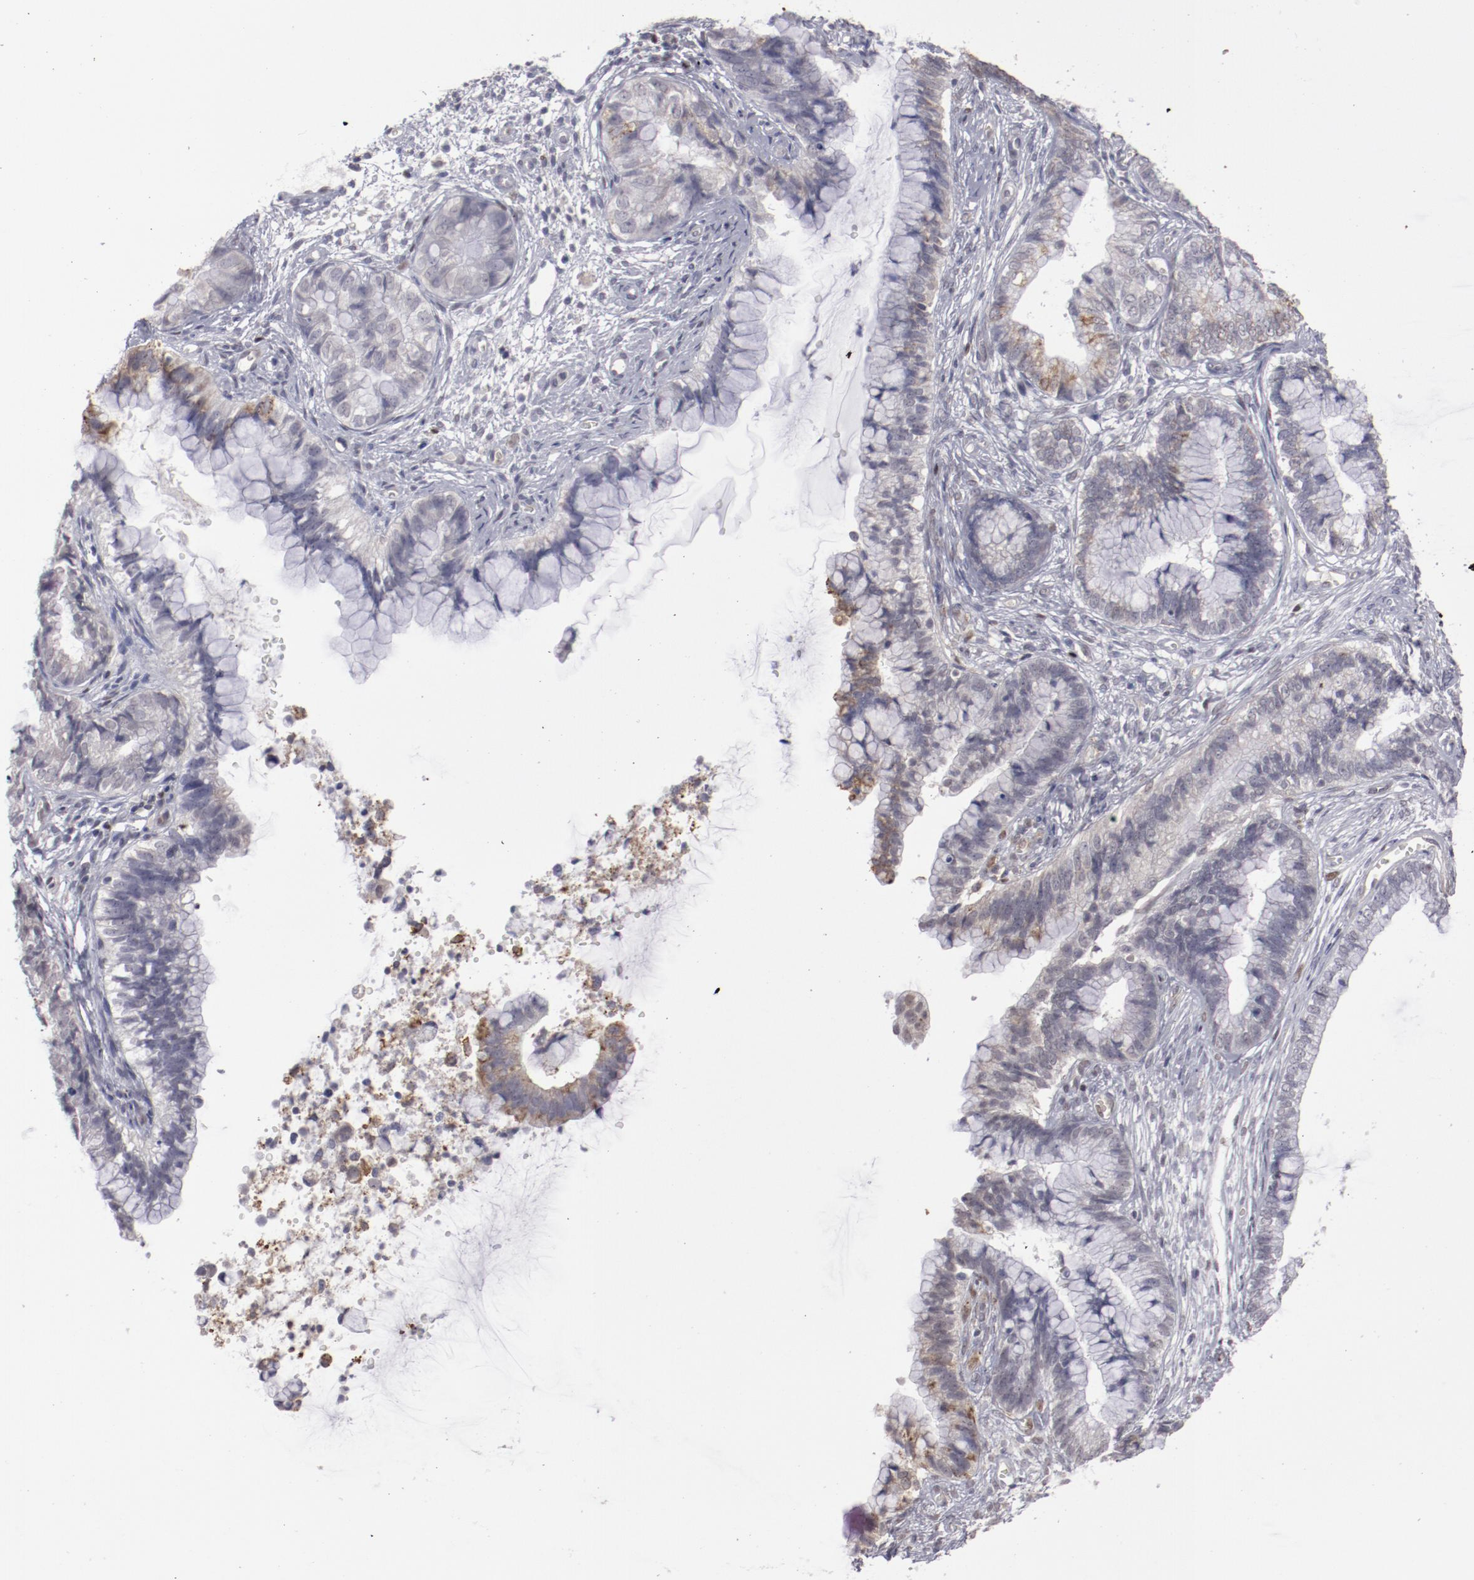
{"staining": {"intensity": "negative", "quantity": "none", "location": "none"}, "tissue": "cervical cancer", "cell_type": "Tumor cells", "image_type": "cancer", "snomed": [{"axis": "morphology", "description": "Adenocarcinoma, NOS"}, {"axis": "topography", "description": "Cervix"}], "caption": "Protein analysis of adenocarcinoma (cervical) displays no significant staining in tumor cells.", "gene": "LEF1", "patient": {"sex": "female", "age": 44}}